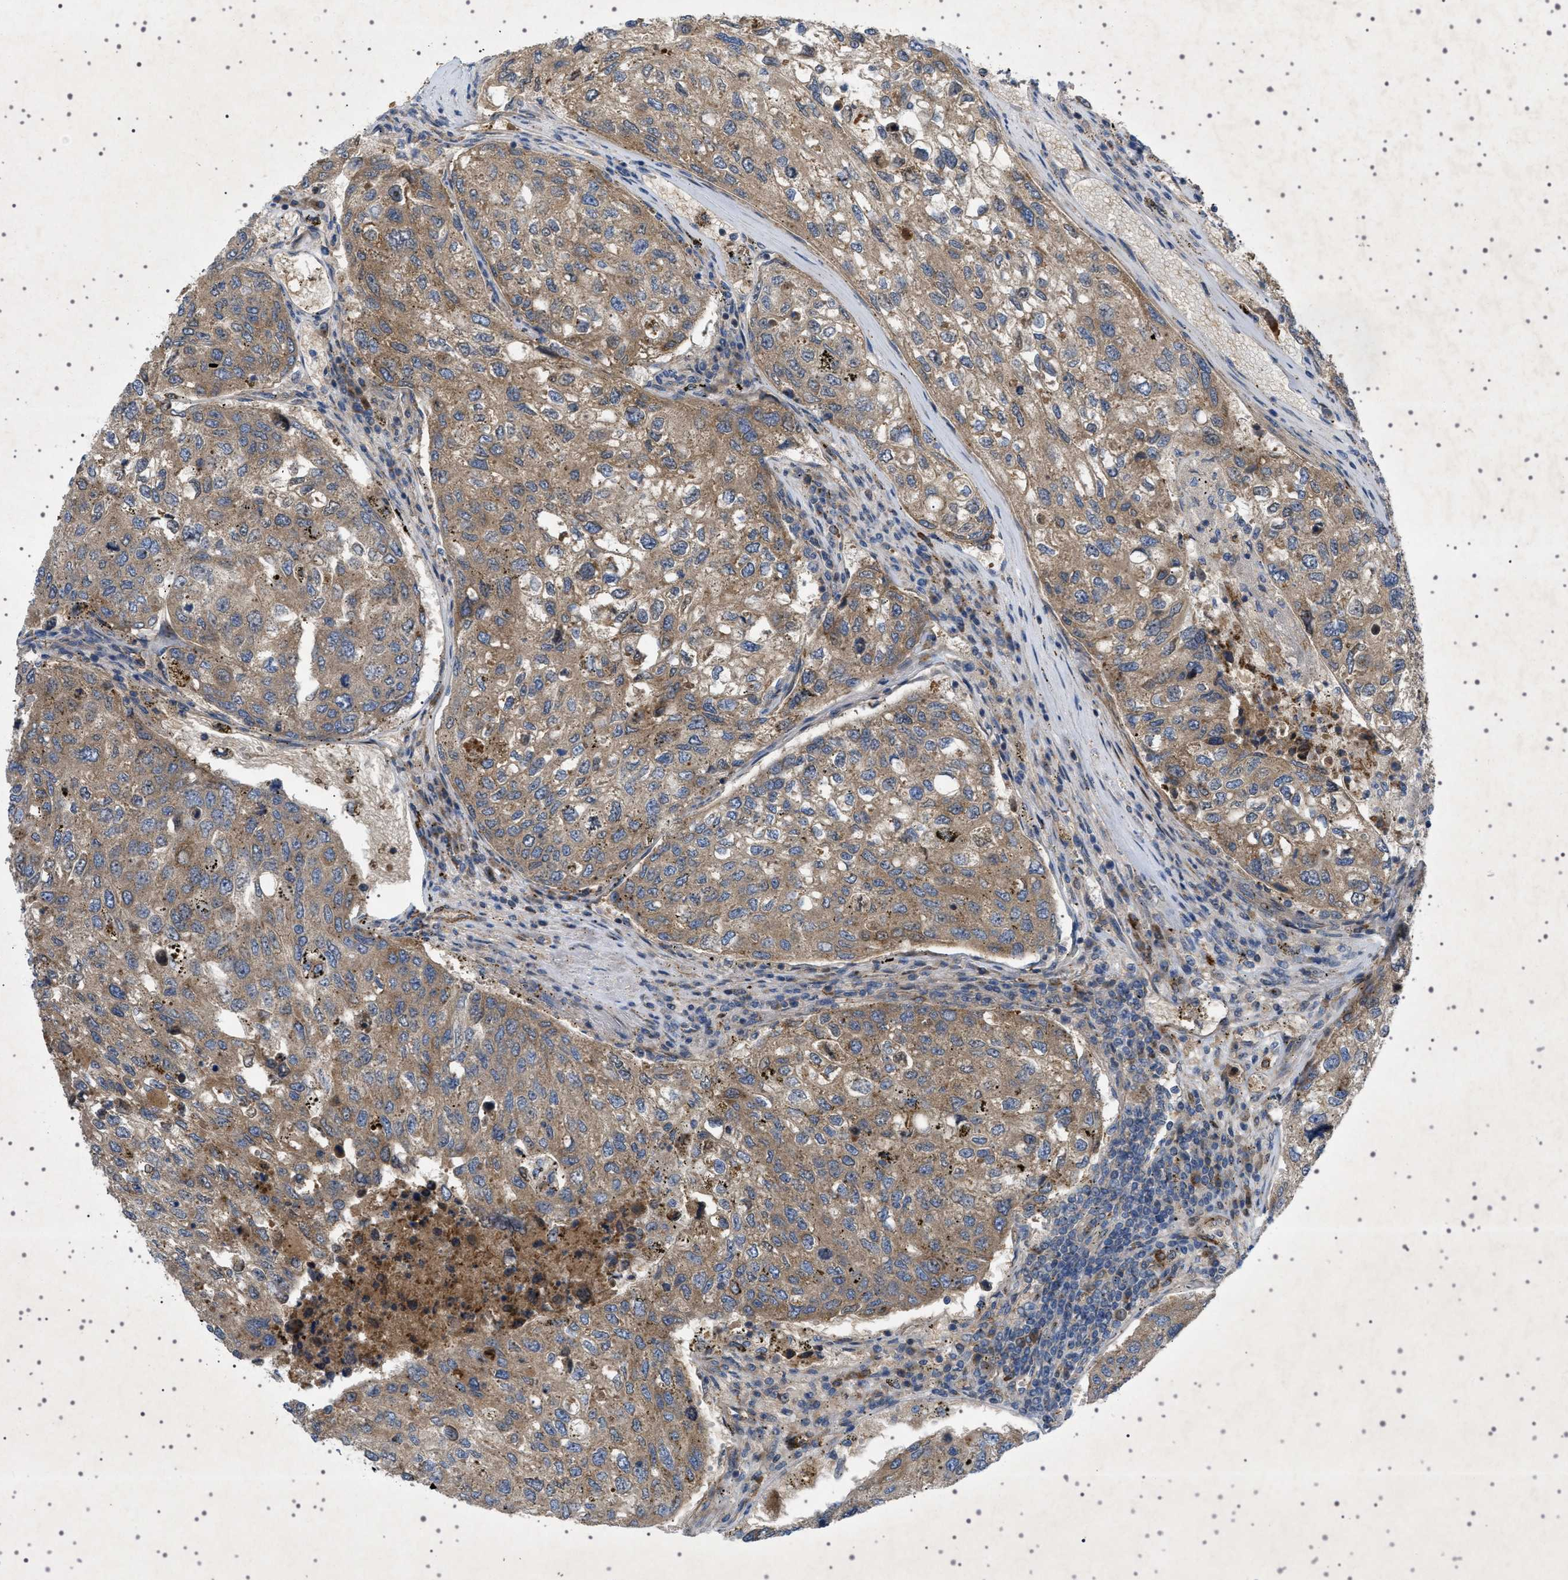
{"staining": {"intensity": "strong", "quantity": ">75%", "location": "cytoplasmic/membranous"}, "tissue": "urothelial cancer", "cell_type": "Tumor cells", "image_type": "cancer", "snomed": [{"axis": "morphology", "description": "Urothelial carcinoma, High grade"}, {"axis": "topography", "description": "Lymph node"}, {"axis": "topography", "description": "Urinary bladder"}], "caption": "Immunohistochemistry (IHC) staining of urothelial carcinoma (high-grade), which shows high levels of strong cytoplasmic/membranous positivity in approximately >75% of tumor cells indicating strong cytoplasmic/membranous protein staining. The staining was performed using DAB (brown) for protein detection and nuclei were counterstained in hematoxylin (blue).", "gene": "CCDC186", "patient": {"sex": "male", "age": 51}}